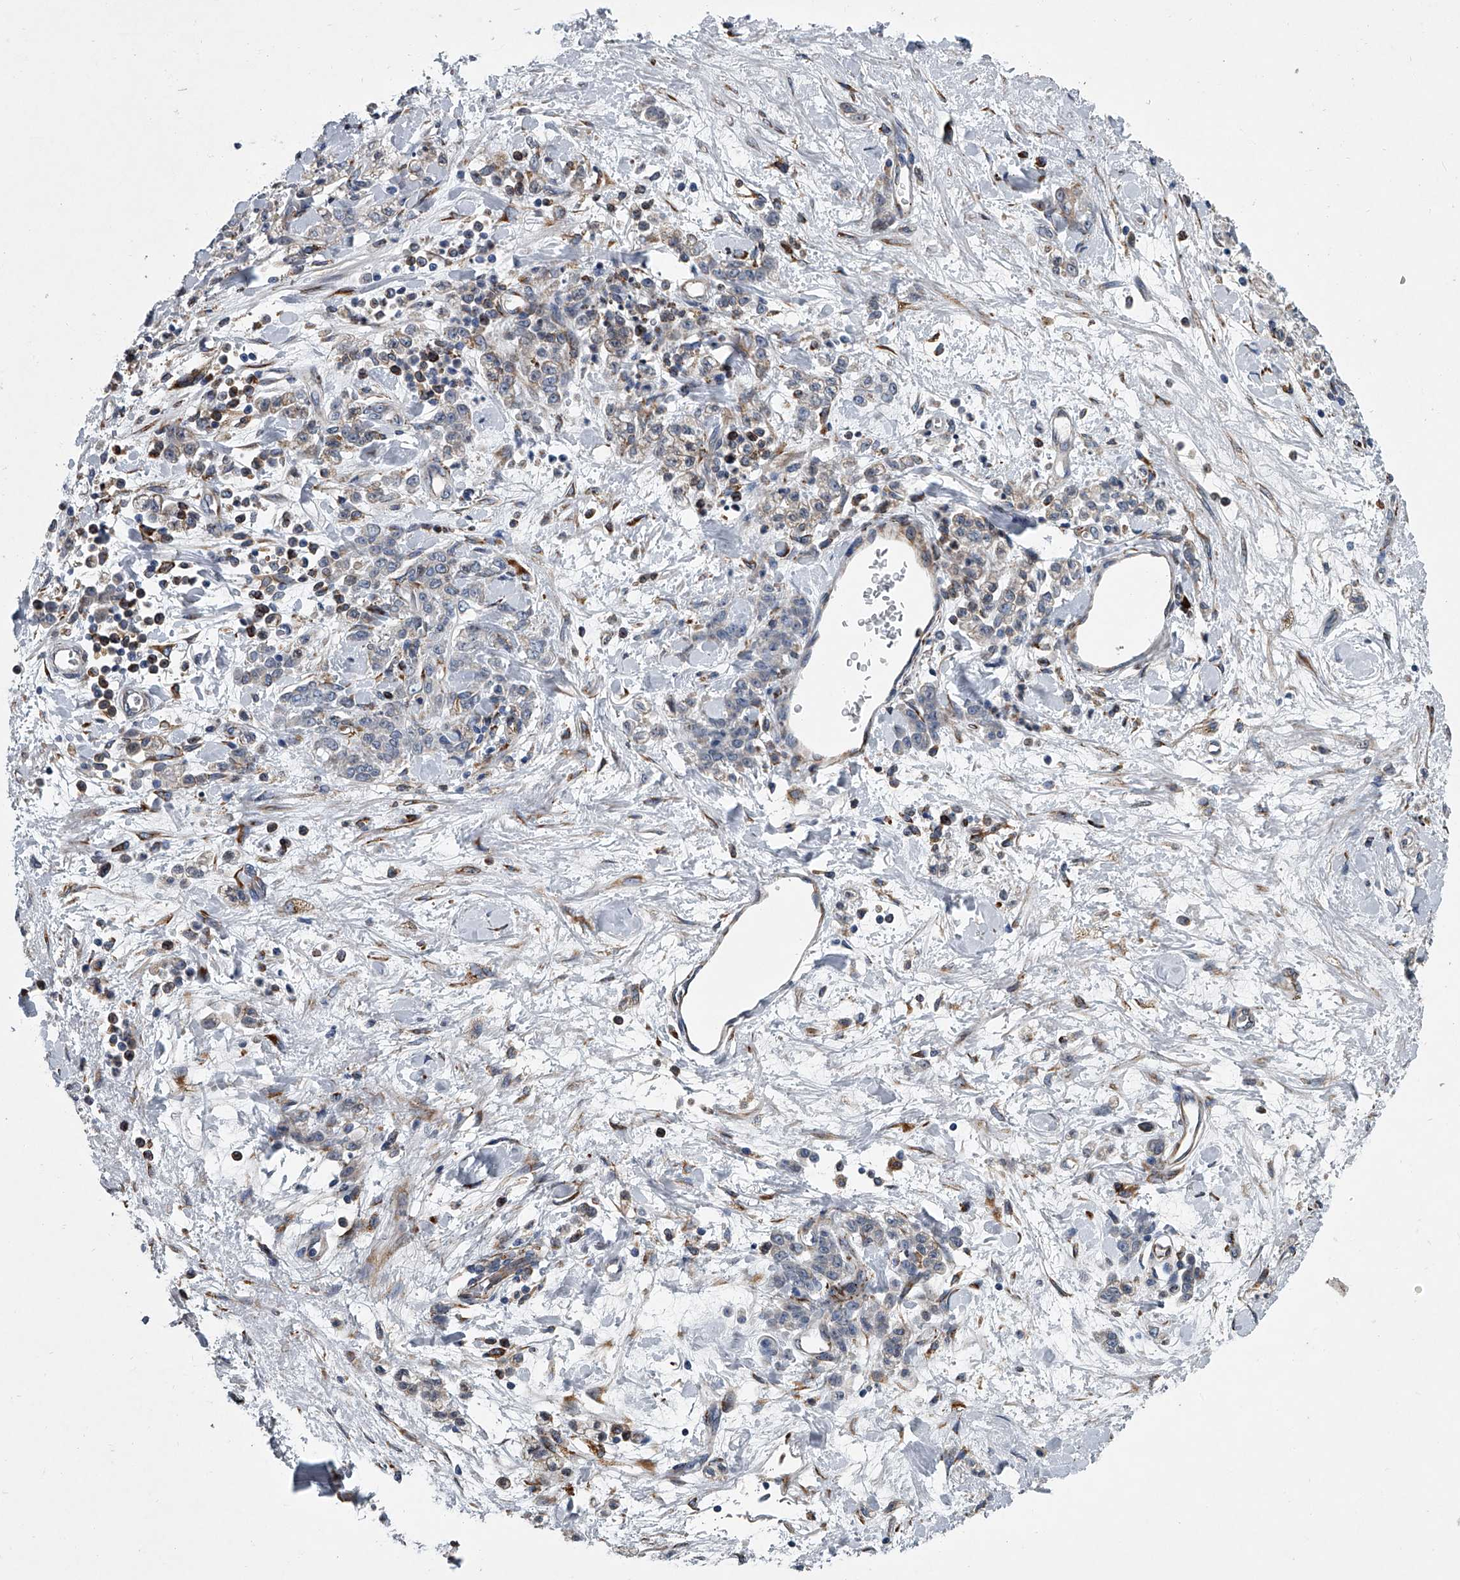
{"staining": {"intensity": "moderate", "quantity": "25%-75%", "location": "cytoplasmic/membranous"}, "tissue": "stomach cancer", "cell_type": "Tumor cells", "image_type": "cancer", "snomed": [{"axis": "morphology", "description": "Normal tissue, NOS"}, {"axis": "morphology", "description": "Adenocarcinoma, NOS"}, {"axis": "topography", "description": "Stomach"}], "caption": "Tumor cells show medium levels of moderate cytoplasmic/membranous expression in approximately 25%-75% of cells in stomach cancer (adenocarcinoma). The protein is stained brown, and the nuclei are stained in blue (DAB (3,3'-diaminobenzidine) IHC with brightfield microscopy, high magnification).", "gene": "TMEM63C", "patient": {"sex": "male", "age": 82}}